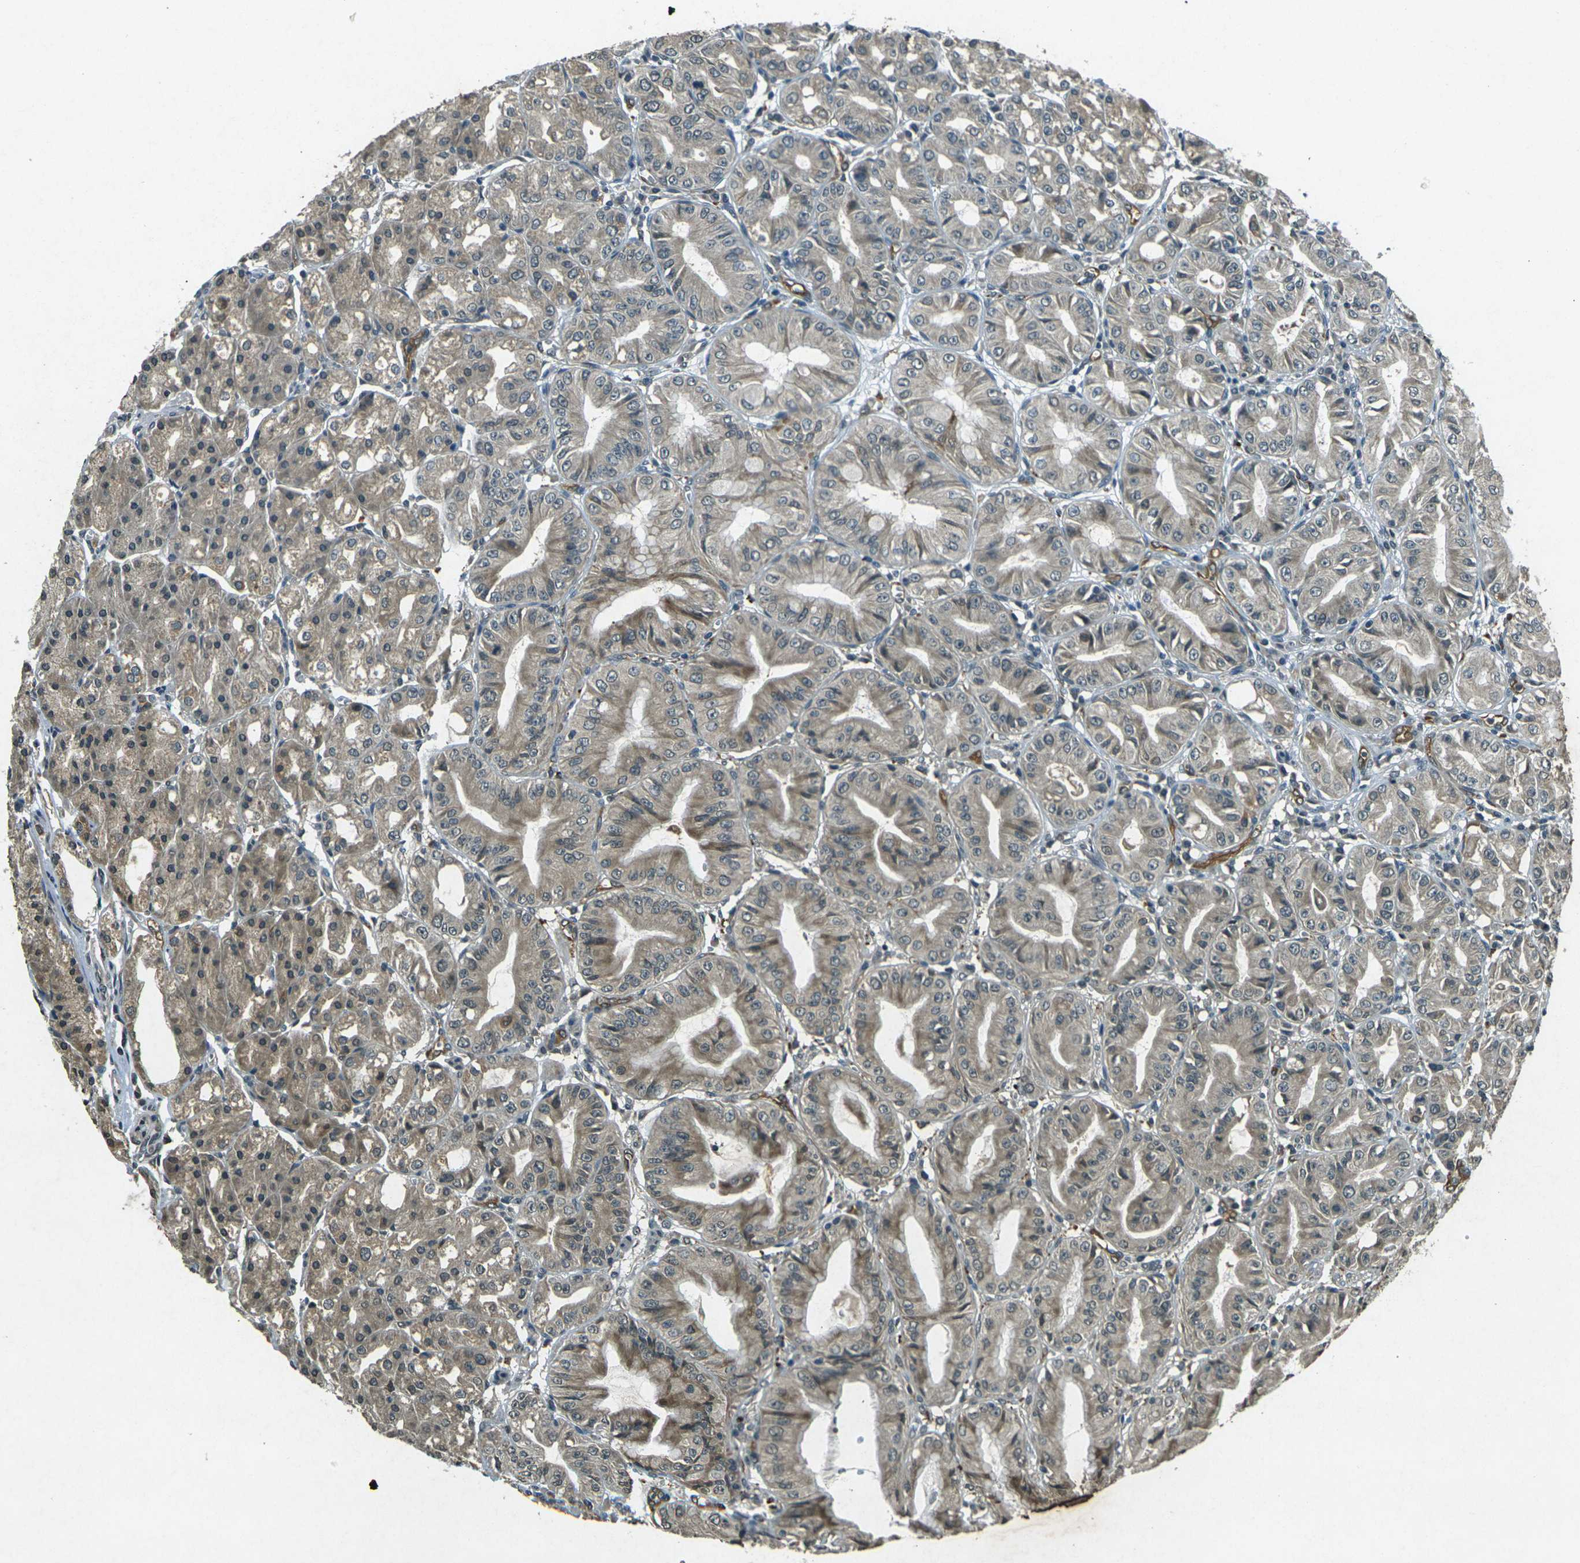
{"staining": {"intensity": "weak", "quantity": ">75%", "location": "cytoplasmic/membranous"}, "tissue": "stomach", "cell_type": "Glandular cells", "image_type": "normal", "snomed": [{"axis": "morphology", "description": "Normal tissue, NOS"}, {"axis": "topography", "description": "Stomach, lower"}], "caption": "Human stomach stained for a protein (brown) shows weak cytoplasmic/membranous positive positivity in approximately >75% of glandular cells.", "gene": "PDE2A", "patient": {"sex": "male", "age": 71}}